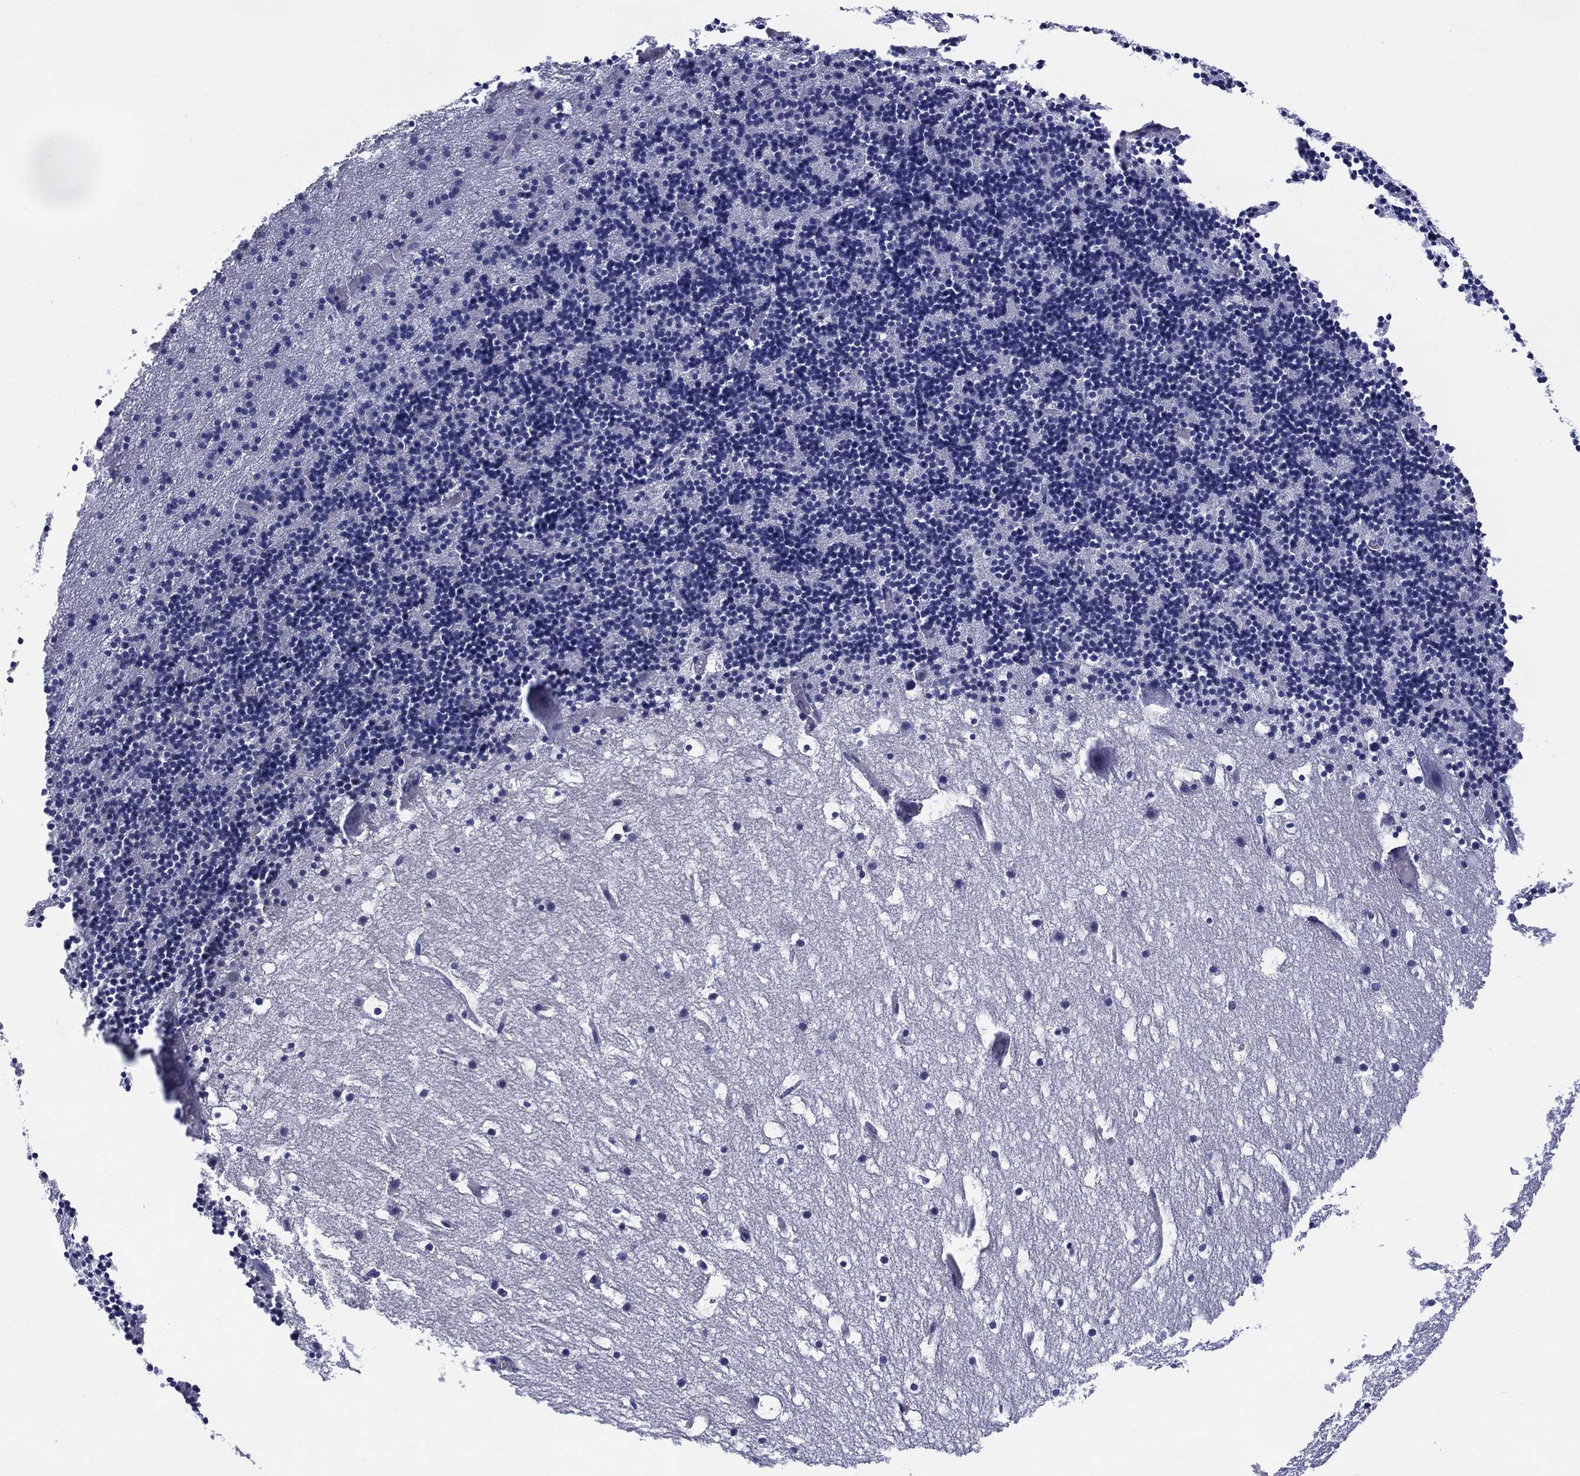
{"staining": {"intensity": "negative", "quantity": "none", "location": "none"}, "tissue": "cerebellum", "cell_type": "Cells in granular layer", "image_type": "normal", "snomed": [{"axis": "morphology", "description": "Normal tissue, NOS"}, {"axis": "topography", "description": "Cerebellum"}], "caption": "Immunohistochemistry (IHC) image of benign cerebellum: human cerebellum stained with DAB demonstrates no significant protein positivity in cells in granular layer. (DAB immunohistochemistry visualized using brightfield microscopy, high magnification).", "gene": "ENSG00000285953", "patient": {"sex": "male", "age": 37}}